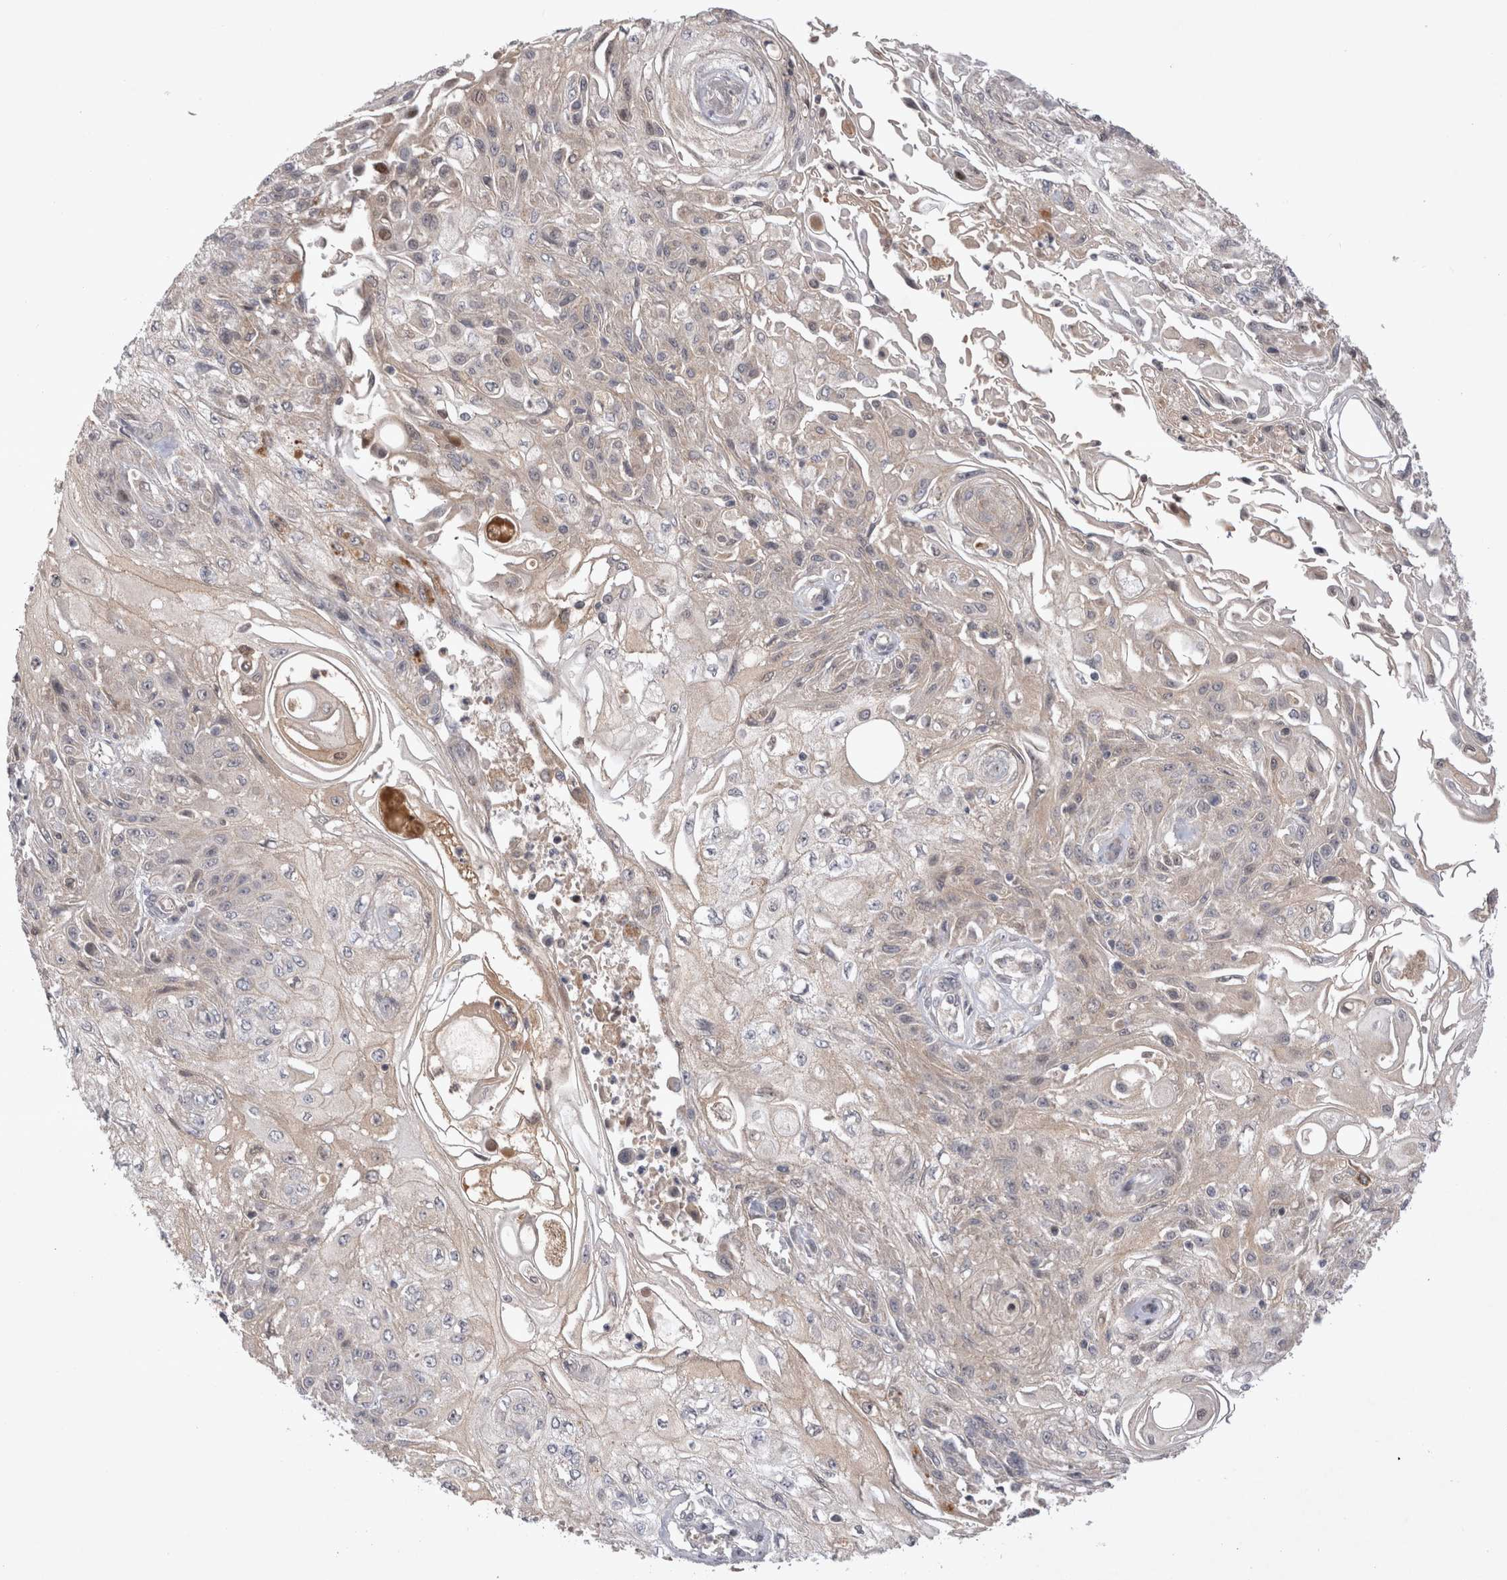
{"staining": {"intensity": "negative", "quantity": "none", "location": "none"}, "tissue": "skin cancer", "cell_type": "Tumor cells", "image_type": "cancer", "snomed": [{"axis": "morphology", "description": "Squamous cell carcinoma, NOS"}, {"axis": "morphology", "description": "Squamous cell carcinoma, metastatic, NOS"}, {"axis": "topography", "description": "Skin"}, {"axis": "topography", "description": "Lymph node"}], "caption": "IHC image of neoplastic tissue: skin squamous cell carcinoma stained with DAB shows no significant protein positivity in tumor cells.", "gene": "PLEKHM1", "patient": {"sex": "male", "age": 75}}